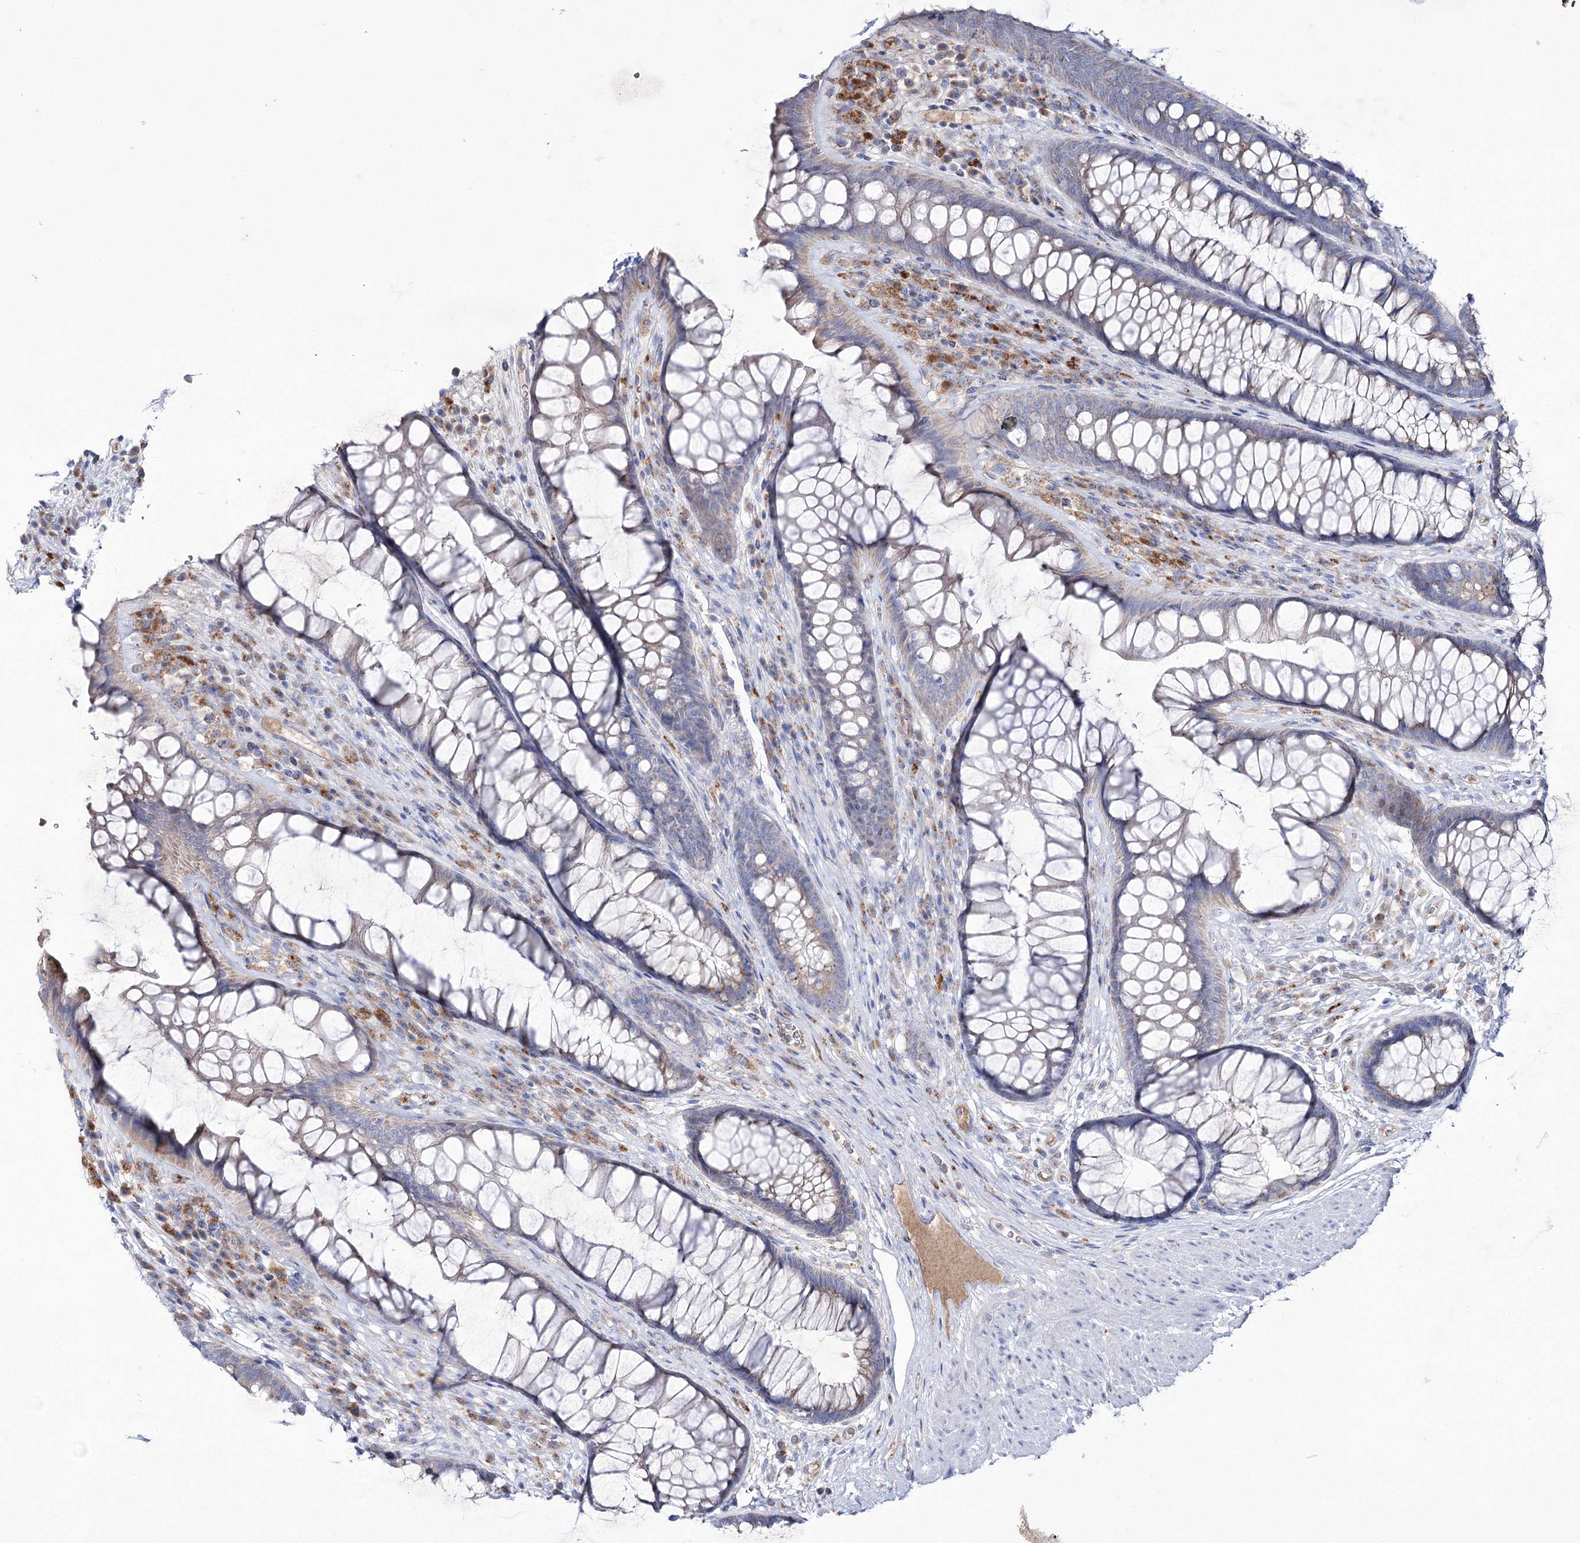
{"staining": {"intensity": "weak", "quantity": "<25%", "location": "cytoplasmic/membranous"}, "tissue": "rectum", "cell_type": "Glandular cells", "image_type": "normal", "snomed": [{"axis": "morphology", "description": "Normal tissue, NOS"}, {"axis": "topography", "description": "Rectum"}], "caption": "A high-resolution histopathology image shows immunohistochemistry (IHC) staining of normal rectum, which demonstrates no significant positivity in glandular cells. (Immunohistochemistry (ihc), brightfield microscopy, high magnification).", "gene": "NAGLU", "patient": {"sex": "male", "age": 74}}